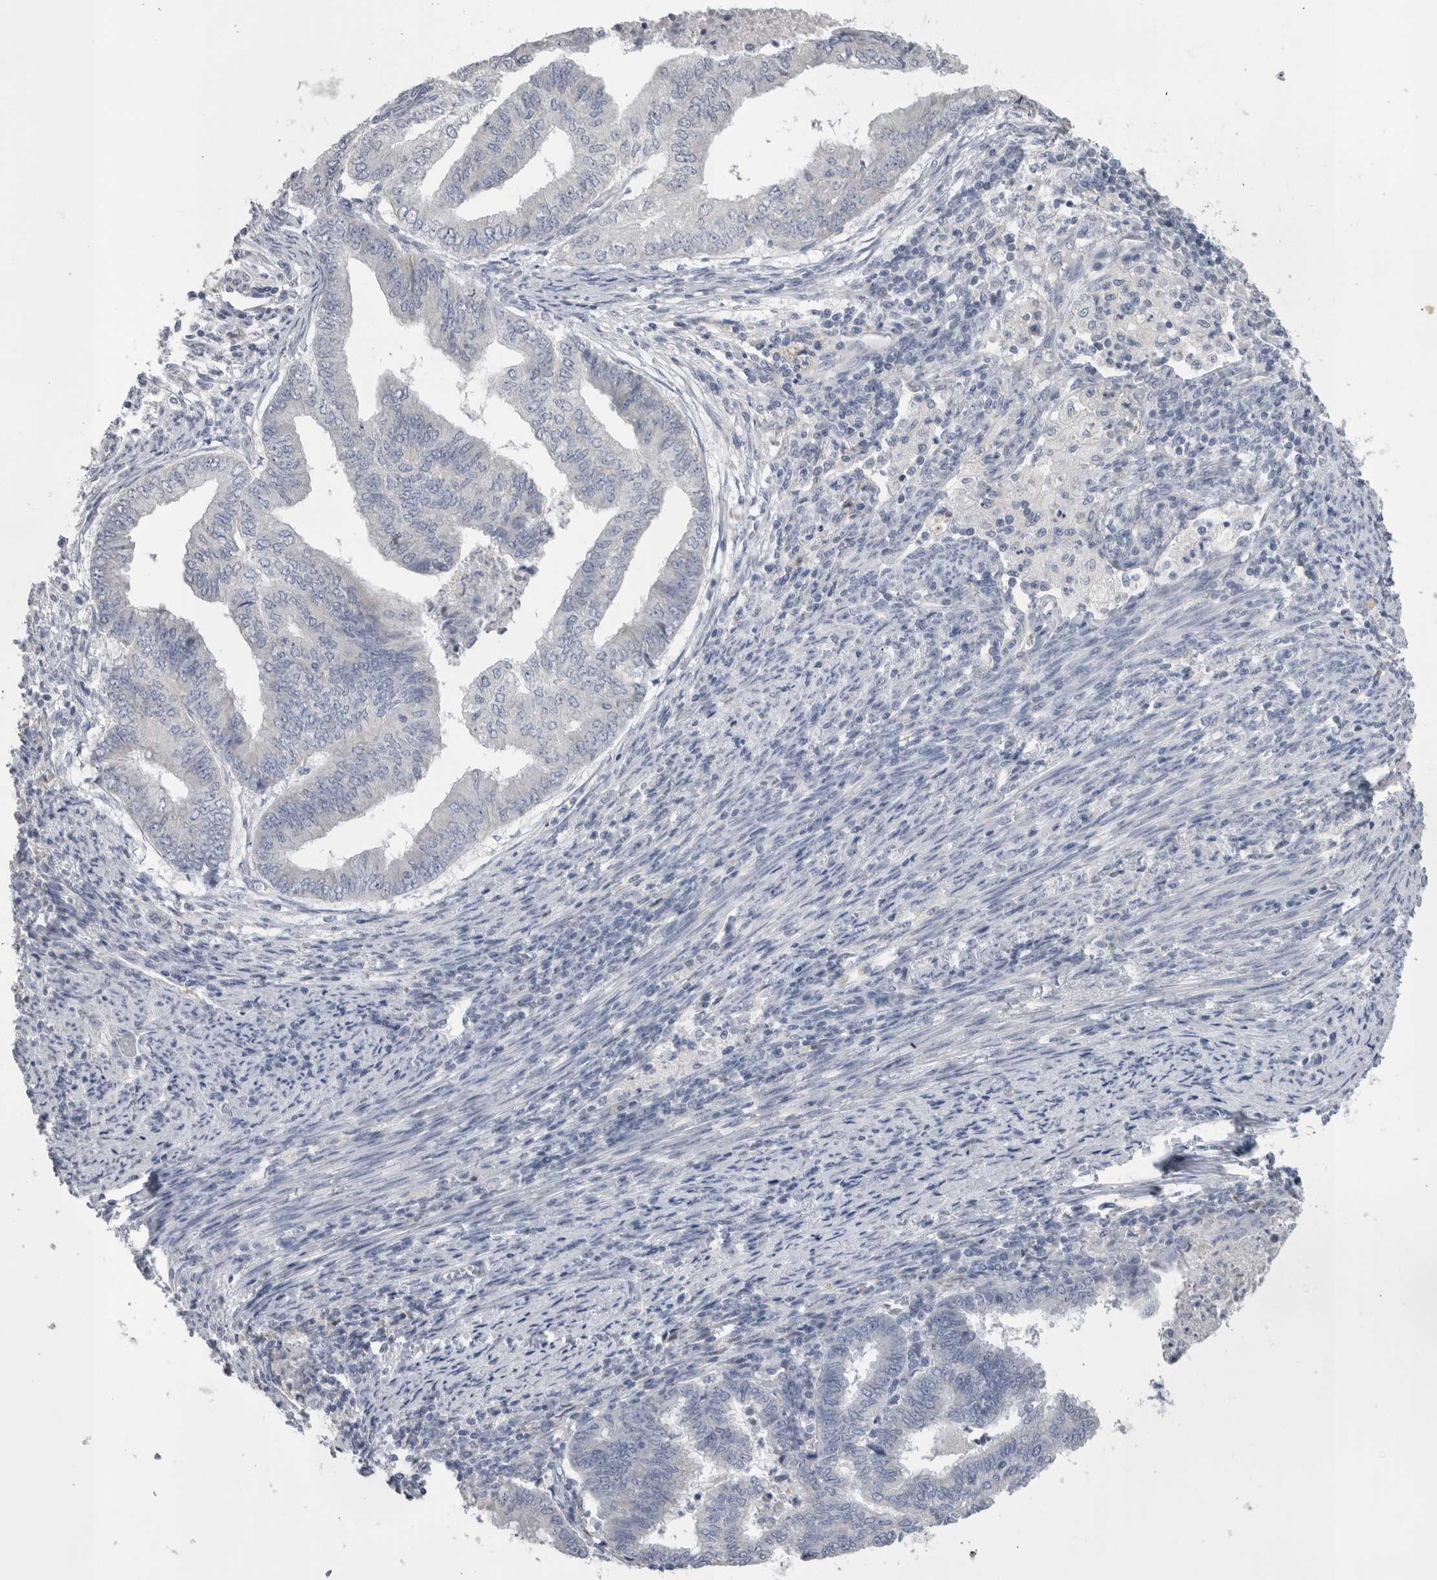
{"staining": {"intensity": "negative", "quantity": "none", "location": "none"}, "tissue": "endometrial cancer", "cell_type": "Tumor cells", "image_type": "cancer", "snomed": [{"axis": "morphology", "description": "Polyp, NOS"}, {"axis": "morphology", "description": "Adenocarcinoma, NOS"}, {"axis": "morphology", "description": "Adenoma, NOS"}, {"axis": "topography", "description": "Endometrium"}], "caption": "Tumor cells are negative for brown protein staining in adenocarcinoma (endometrial).", "gene": "DHRS4", "patient": {"sex": "female", "age": 79}}